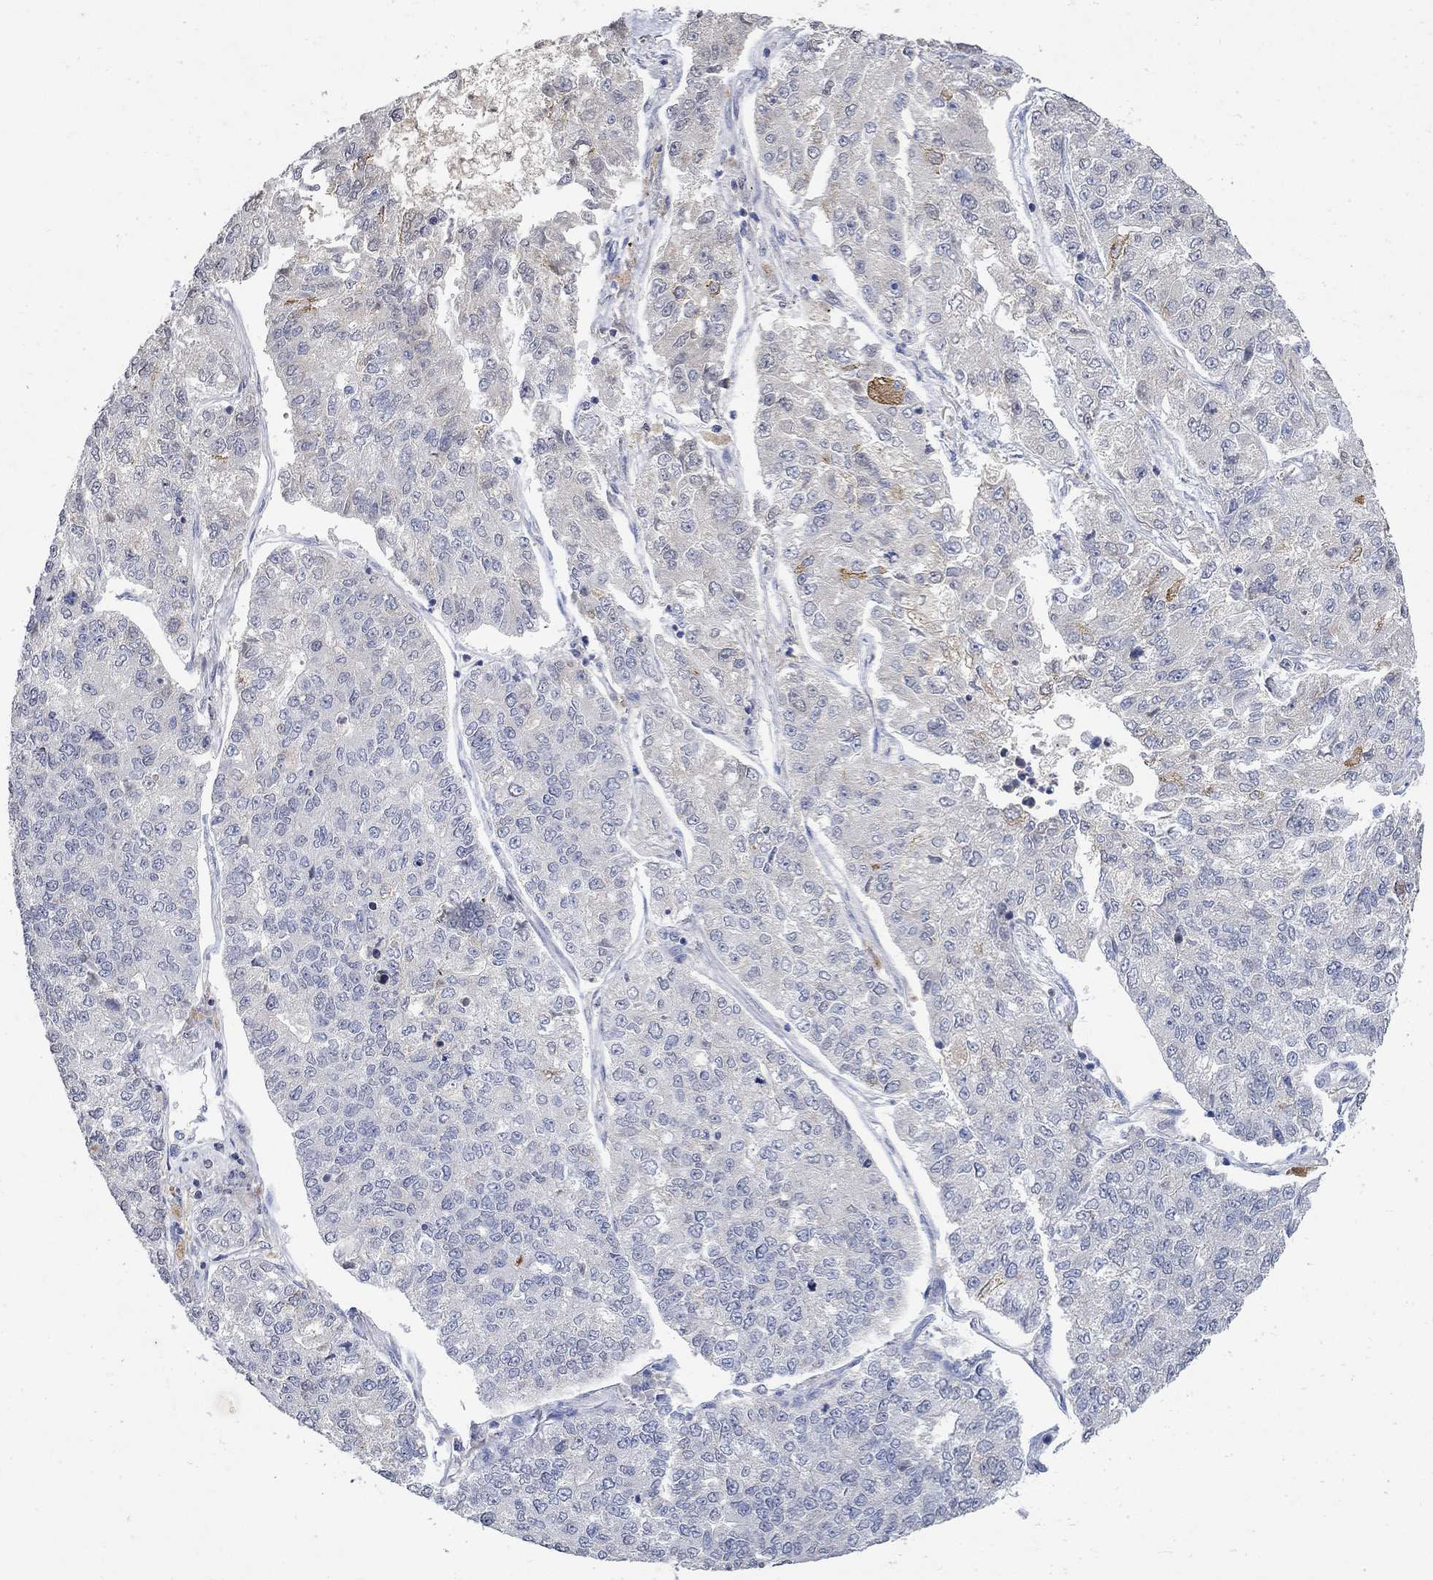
{"staining": {"intensity": "negative", "quantity": "none", "location": "none"}, "tissue": "lung cancer", "cell_type": "Tumor cells", "image_type": "cancer", "snomed": [{"axis": "morphology", "description": "Adenocarcinoma, NOS"}, {"axis": "topography", "description": "Lung"}], "caption": "Immunohistochemical staining of human lung cancer (adenocarcinoma) shows no significant expression in tumor cells.", "gene": "TMEM169", "patient": {"sex": "male", "age": 49}}